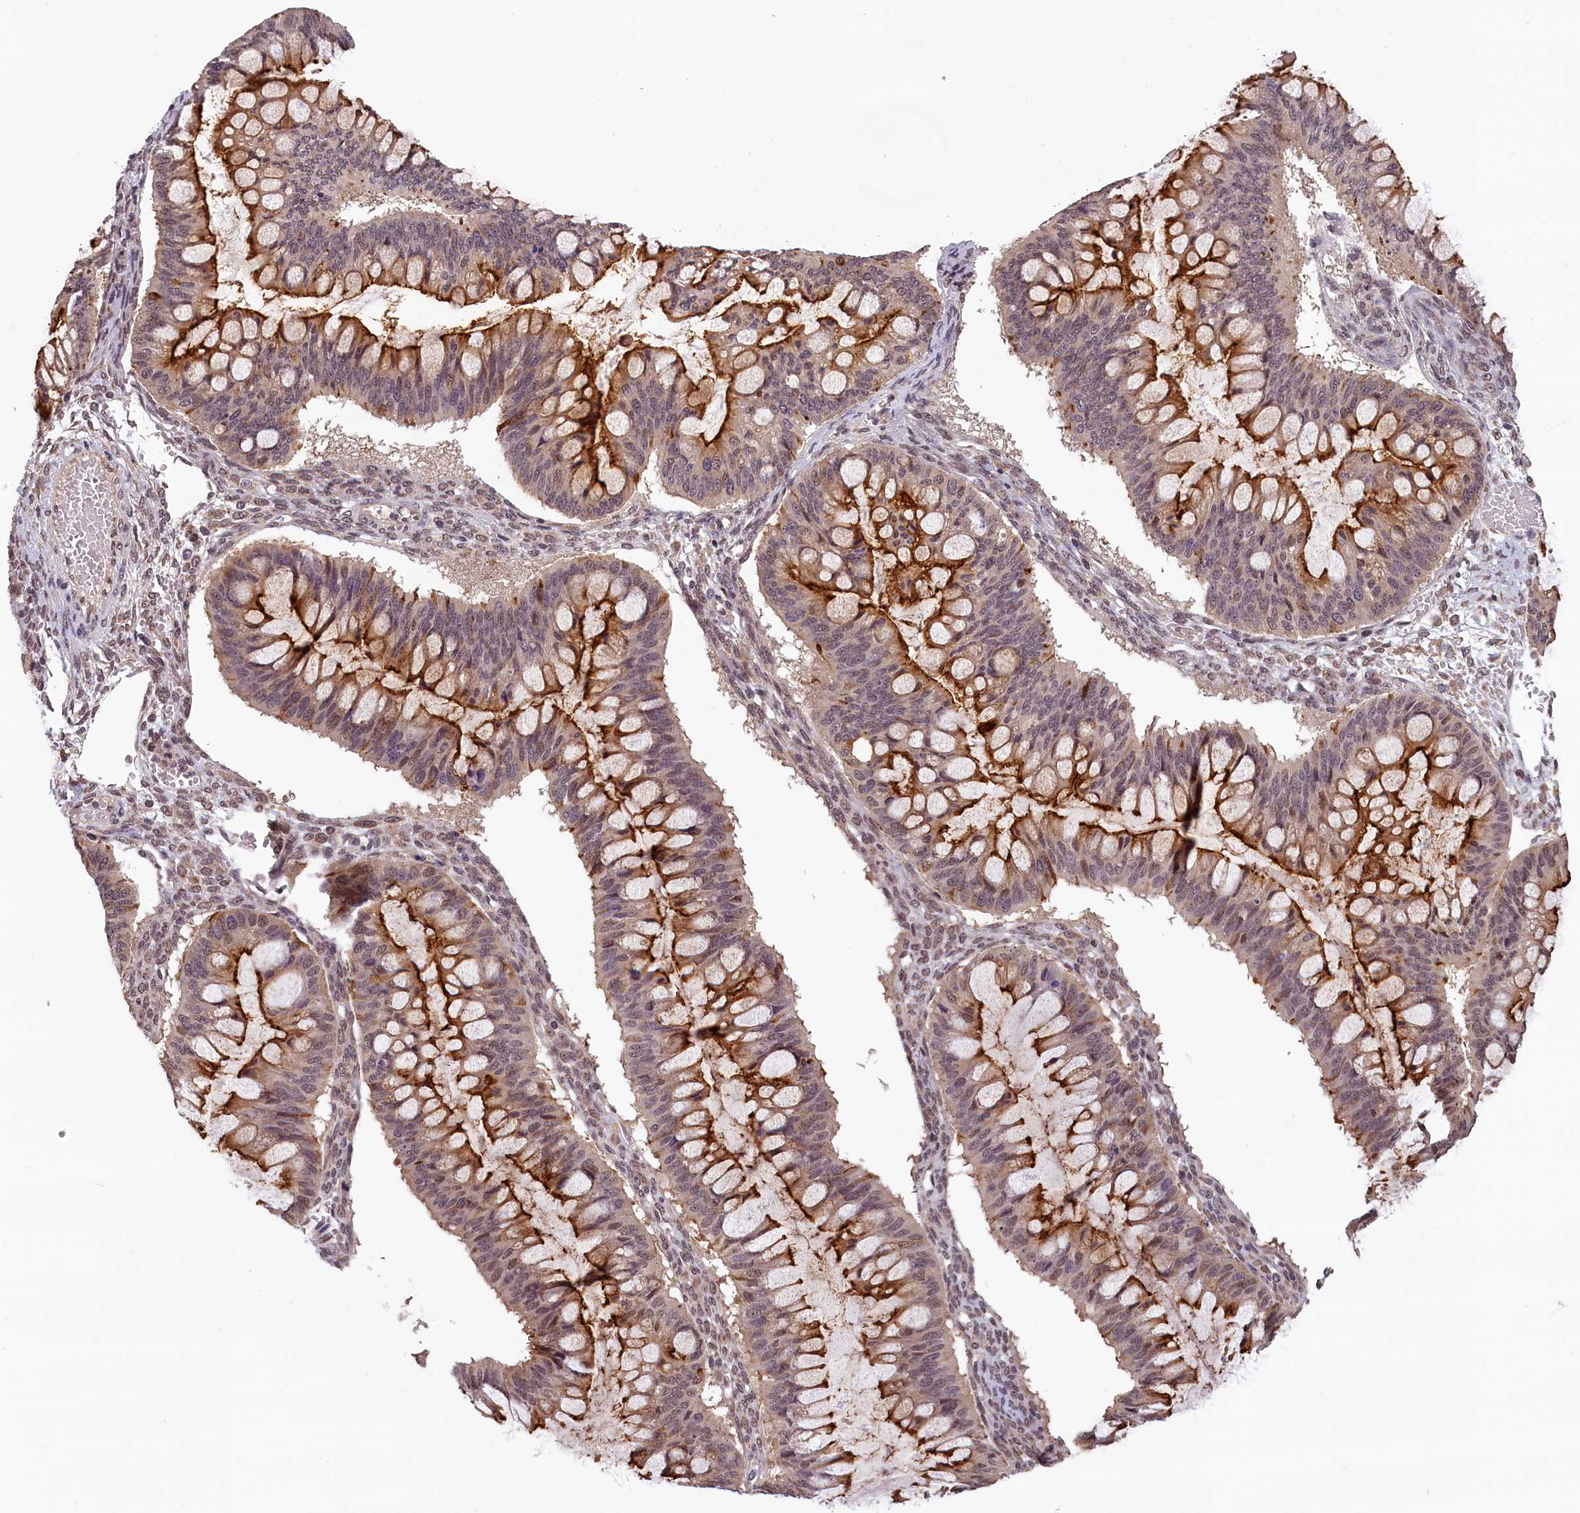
{"staining": {"intensity": "strong", "quantity": "25%-75%", "location": "cytoplasmic/membranous,nuclear"}, "tissue": "ovarian cancer", "cell_type": "Tumor cells", "image_type": "cancer", "snomed": [{"axis": "morphology", "description": "Cystadenocarcinoma, mucinous, NOS"}, {"axis": "topography", "description": "Ovary"}], "caption": "Immunohistochemical staining of ovarian mucinous cystadenocarcinoma exhibits high levels of strong cytoplasmic/membranous and nuclear expression in approximately 25%-75% of tumor cells.", "gene": "KCNK6", "patient": {"sex": "female", "age": 73}}